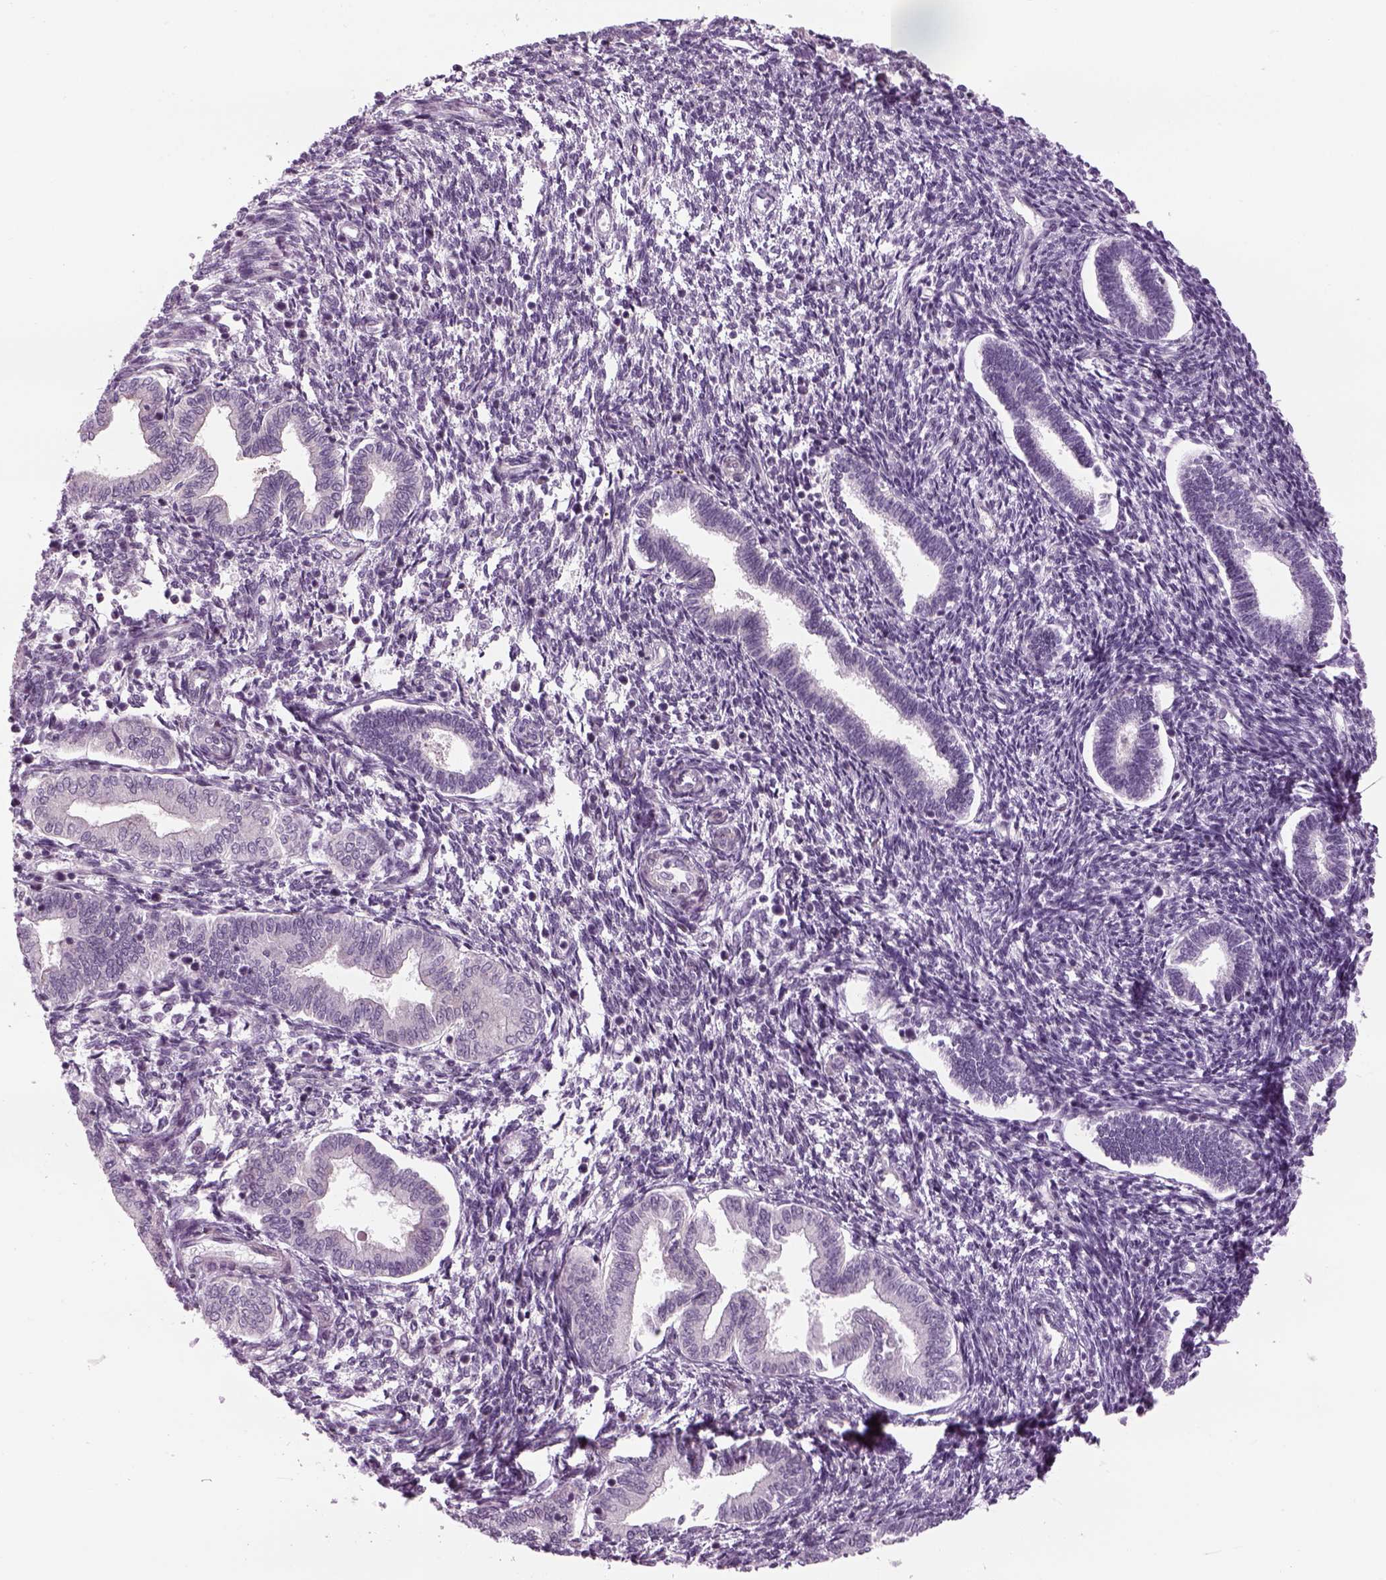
{"staining": {"intensity": "negative", "quantity": "none", "location": "none"}, "tissue": "endometrium", "cell_type": "Cells in endometrial stroma", "image_type": "normal", "snomed": [{"axis": "morphology", "description": "Normal tissue, NOS"}, {"axis": "topography", "description": "Endometrium"}], "caption": "Immunohistochemical staining of normal human endometrium reveals no significant staining in cells in endometrial stroma.", "gene": "LRRIQ3", "patient": {"sex": "female", "age": 42}}